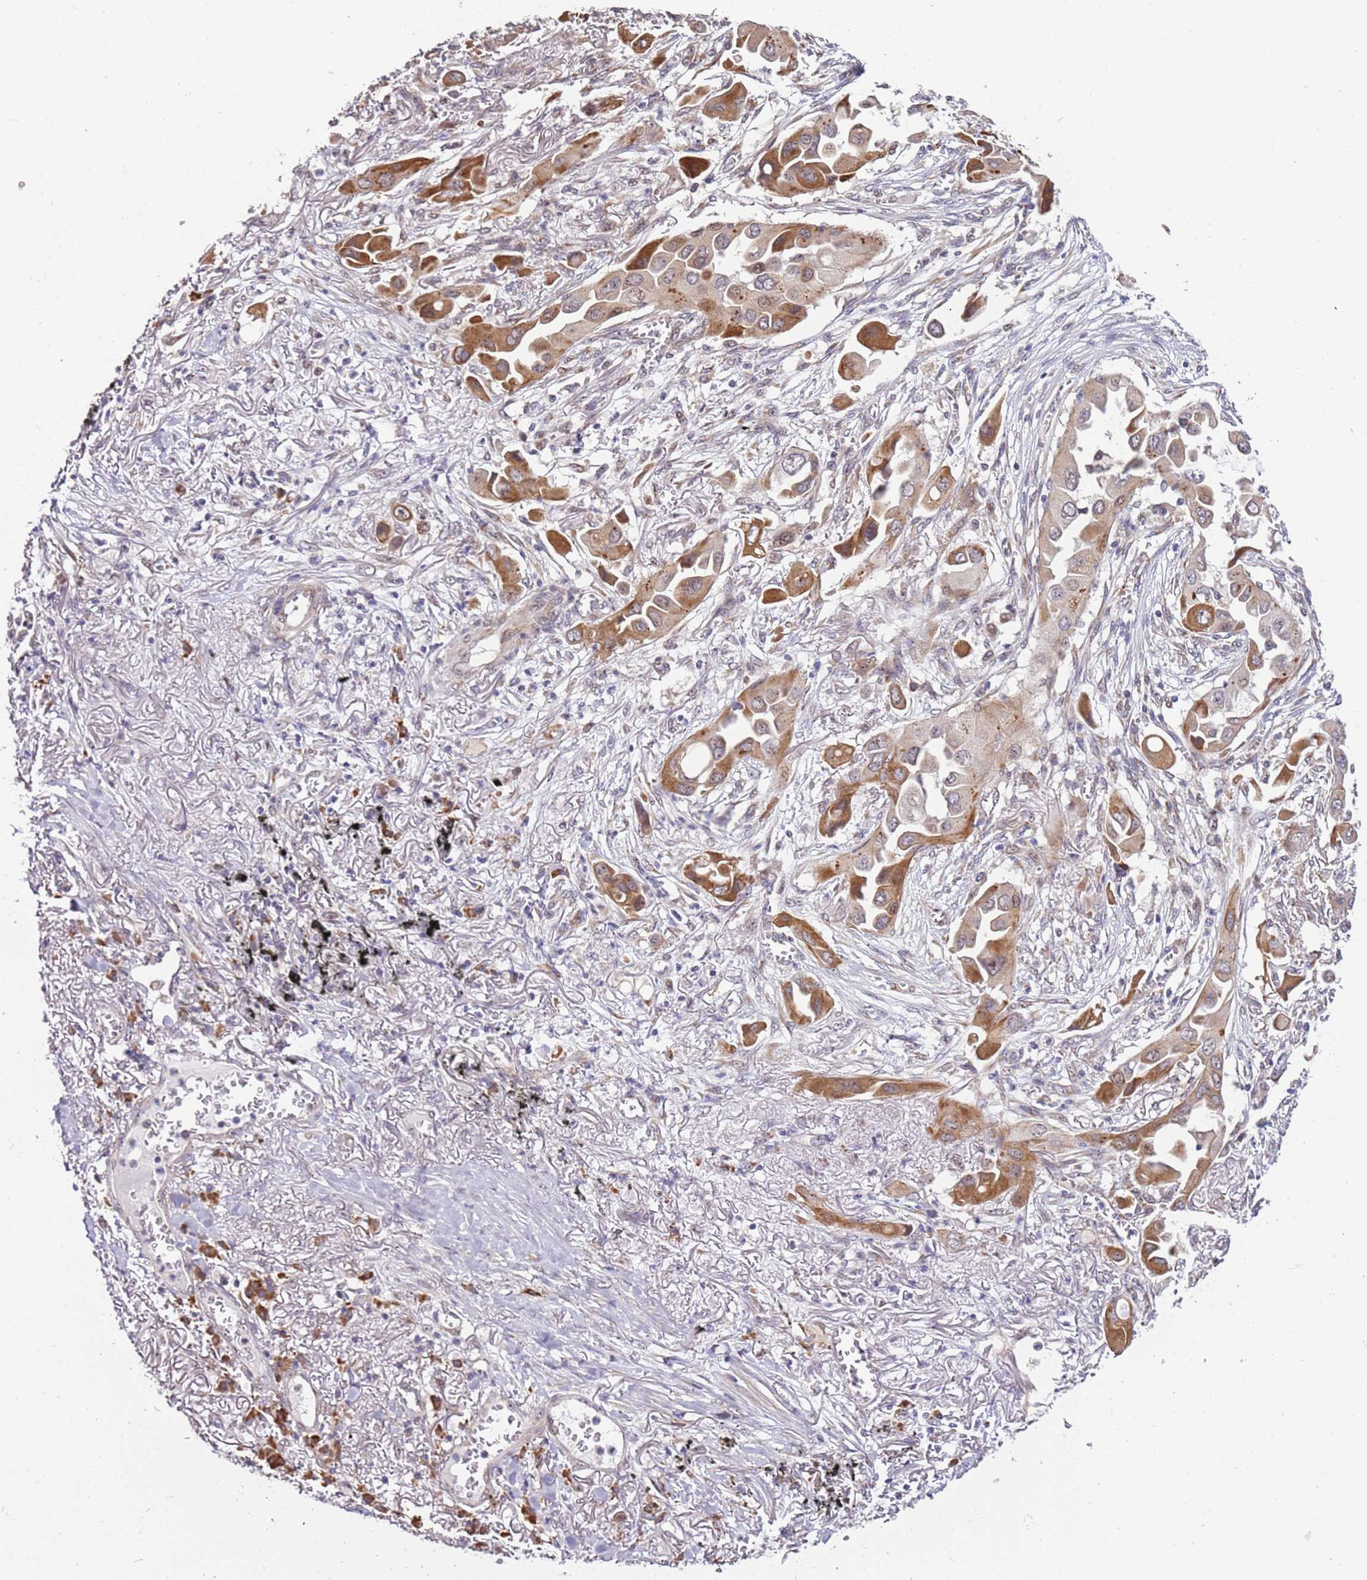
{"staining": {"intensity": "moderate", "quantity": ">75%", "location": "cytoplasmic/membranous"}, "tissue": "lung cancer", "cell_type": "Tumor cells", "image_type": "cancer", "snomed": [{"axis": "morphology", "description": "Adenocarcinoma, NOS"}, {"axis": "topography", "description": "Lung"}], "caption": "About >75% of tumor cells in human lung adenocarcinoma exhibit moderate cytoplasmic/membranous protein positivity as visualized by brown immunohistochemical staining.", "gene": "UCMA", "patient": {"sex": "female", "age": 76}}